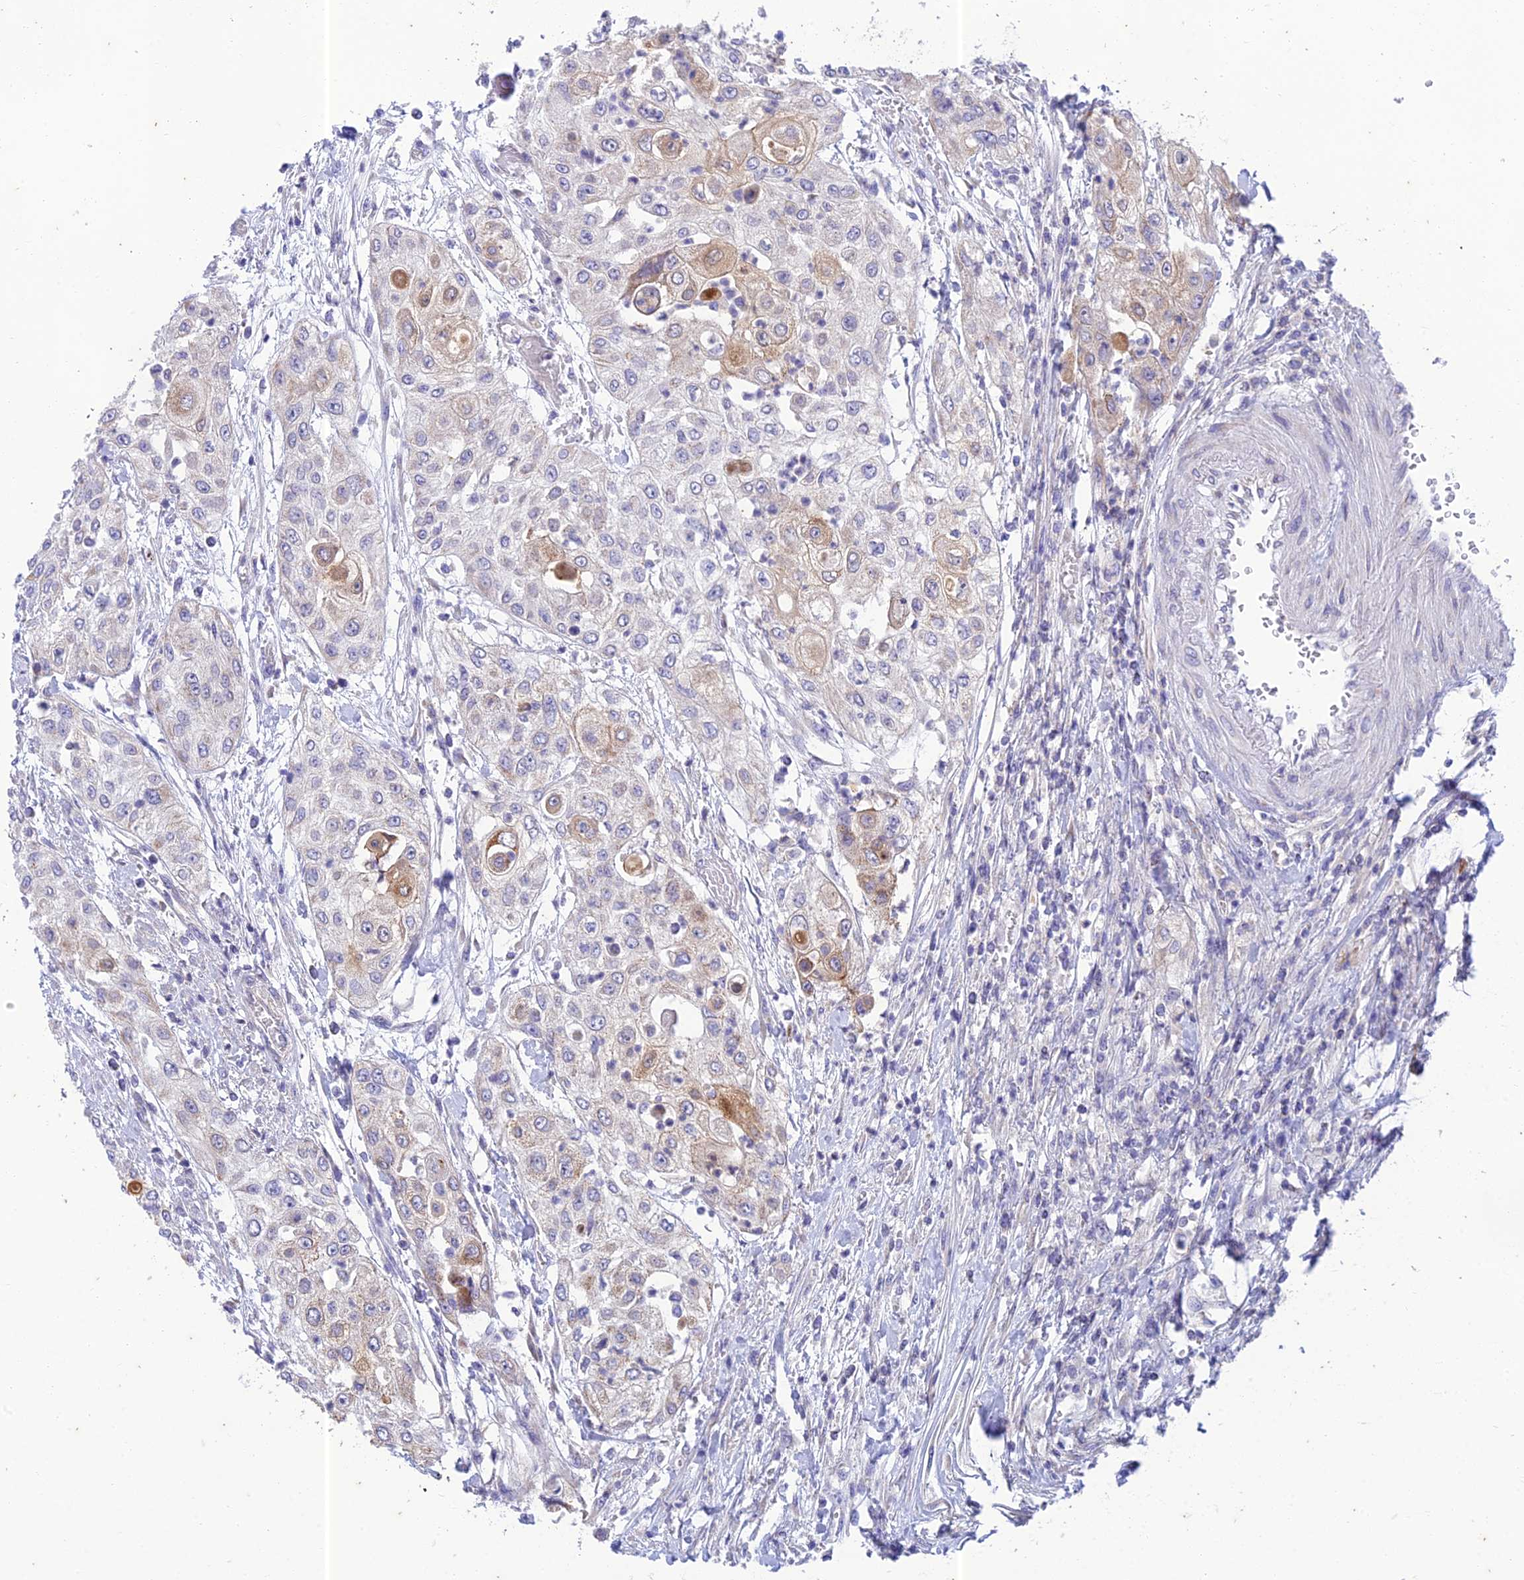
{"staining": {"intensity": "weak", "quantity": "<25%", "location": "cytoplasmic/membranous"}, "tissue": "urothelial cancer", "cell_type": "Tumor cells", "image_type": "cancer", "snomed": [{"axis": "morphology", "description": "Urothelial carcinoma, High grade"}, {"axis": "topography", "description": "Urinary bladder"}], "caption": "Micrograph shows no significant protein staining in tumor cells of urothelial cancer.", "gene": "PTCD2", "patient": {"sex": "female", "age": 79}}